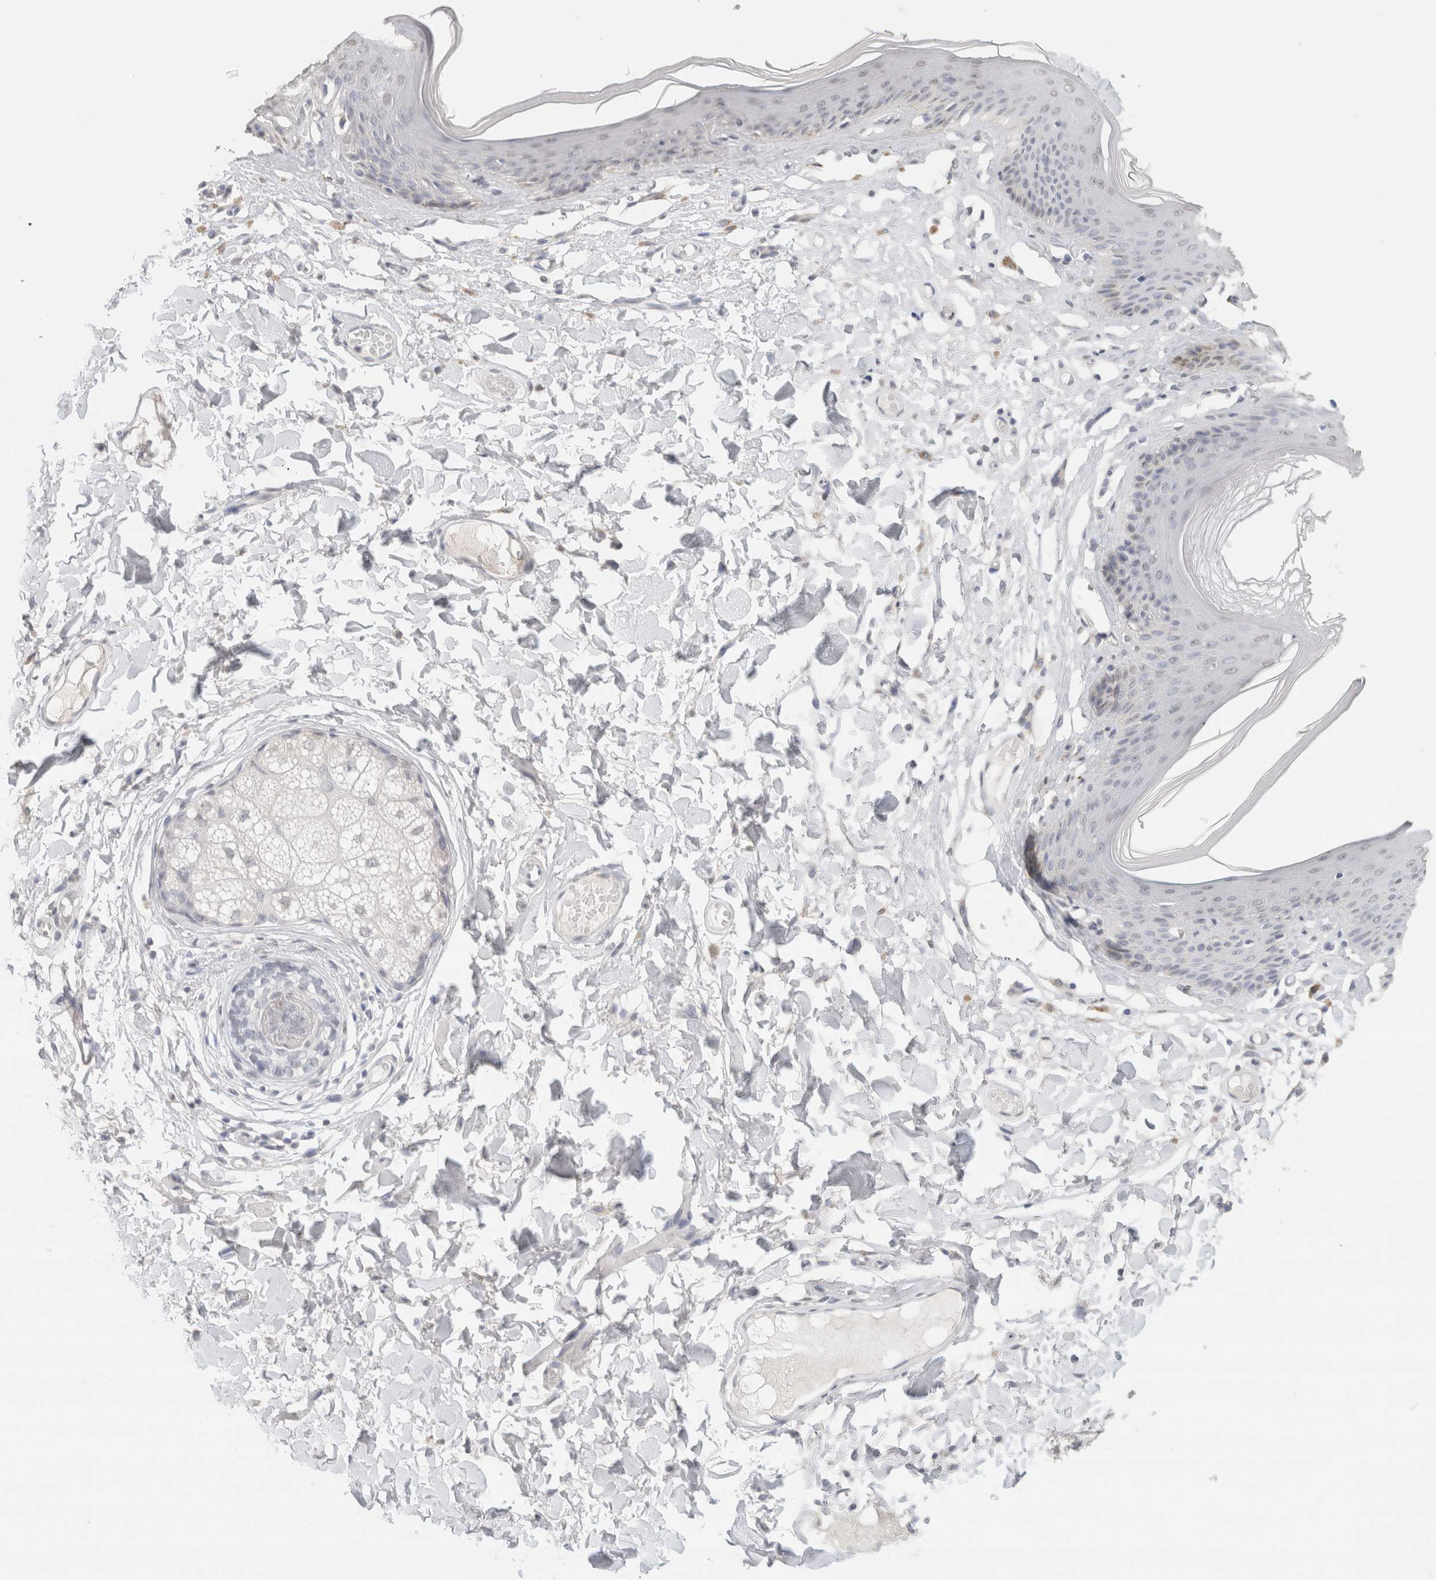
{"staining": {"intensity": "weak", "quantity": "<25%", "location": "cytoplasmic/membranous"}, "tissue": "skin", "cell_type": "Epidermal cells", "image_type": "normal", "snomed": [{"axis": "morphology", "description": "Normal tissue, NOS"}, {"axis": "topography", "description": "Vulva"}], "caption": "This image is of benign skin stained with IHC to label a protein in brown with the nuclei are counter-stained blue. There is no positivity in epidermal cells.", "gene": "CD80", "patient": {"sex": "female", "age": 73}}